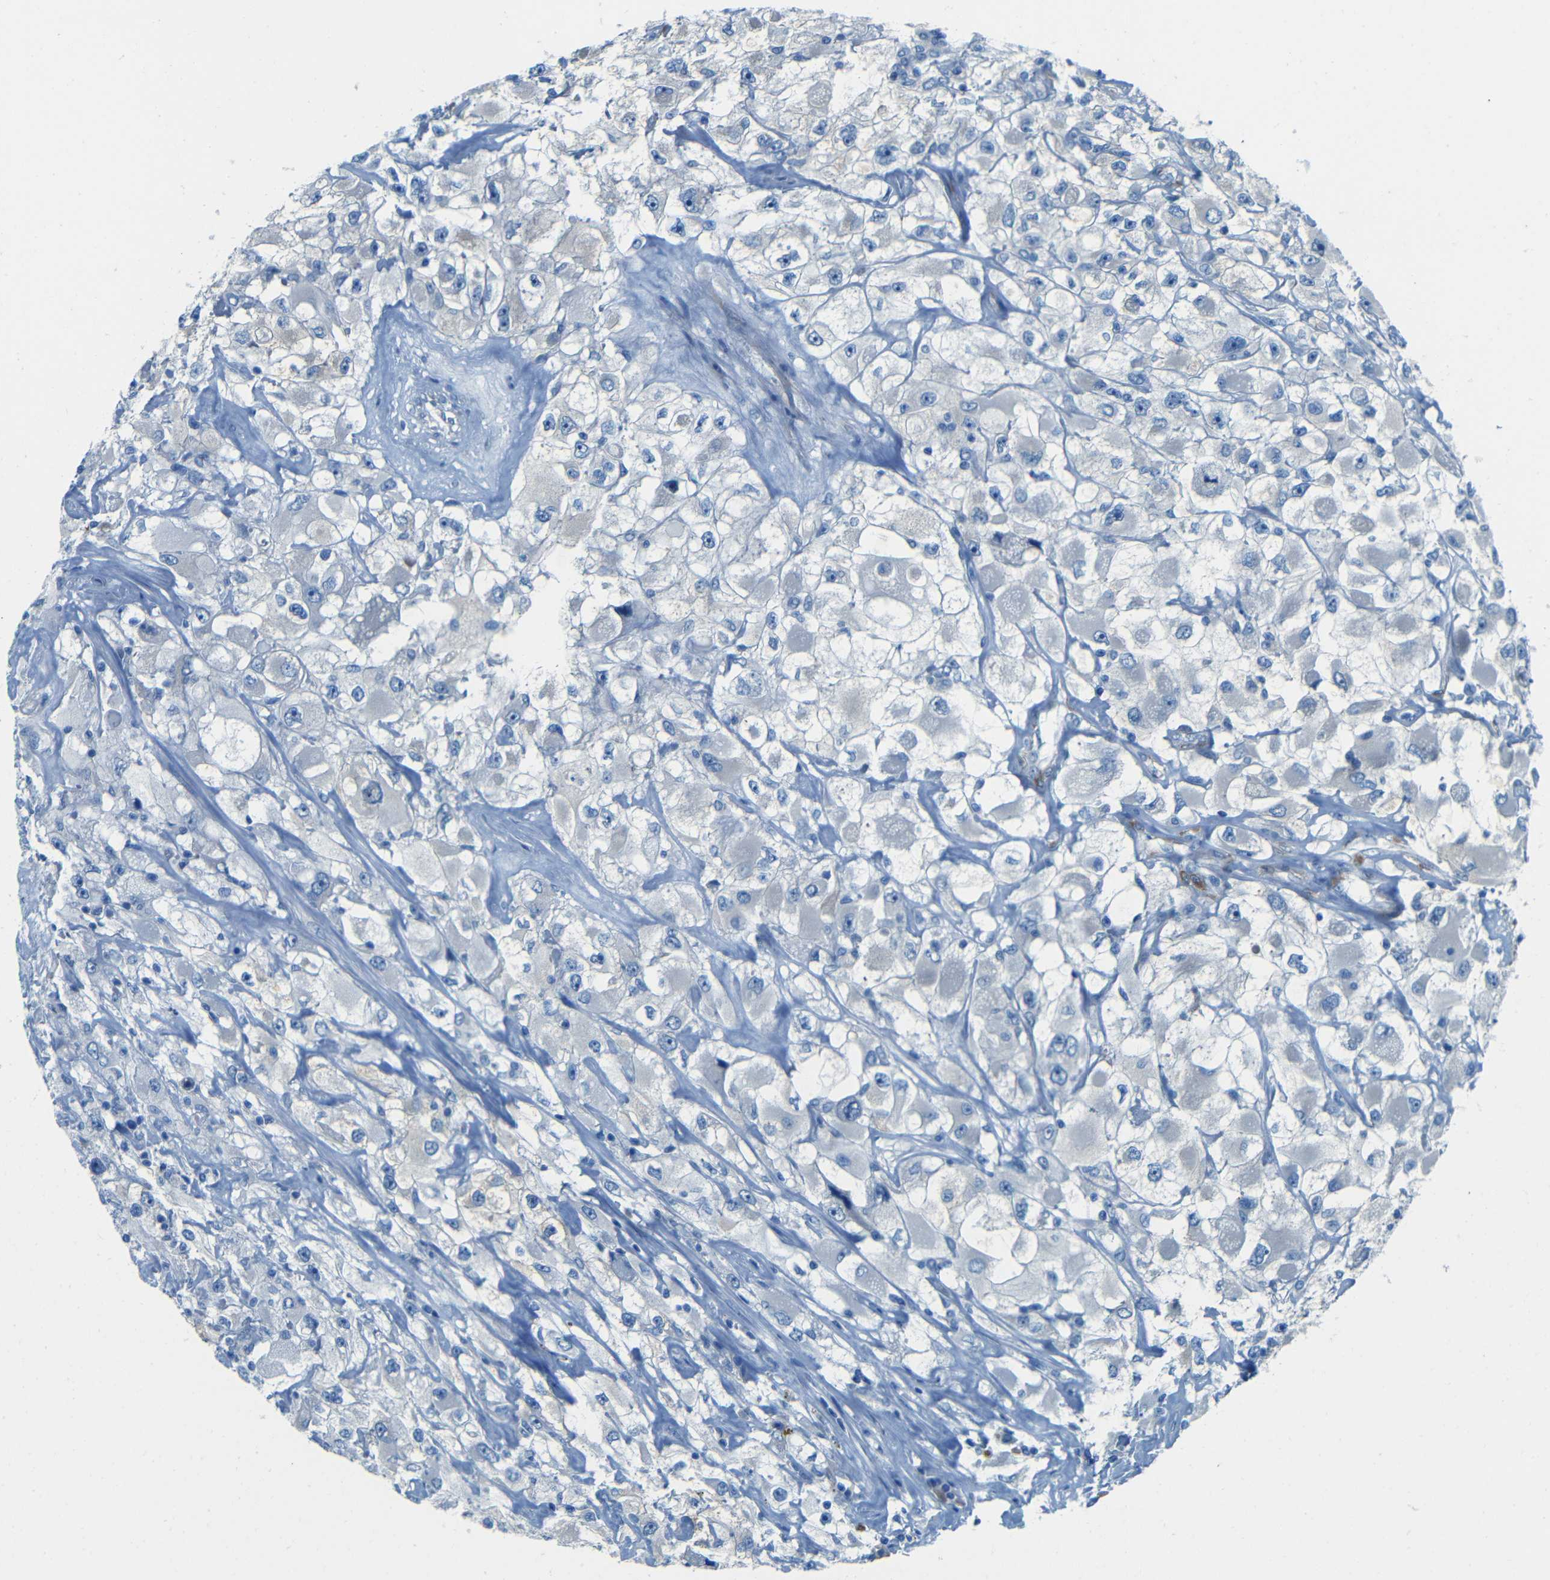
{"staining": {"intensity": "negative", "quantity": "none", "location": "none"}, "tissue": "renal cancer", "cell_type": "Tumor cells", "image_type": "cancer", "snomed": [{"axis": "morphology", "description": "Adenocarcinoma, NOS"}, {"axis": "topography", "description": "Kidney"}], "caption": "DAB (3,3'-diaminobenzidine) immunohistochemical staining of adenocarcinoma (renal) demonstrates no significant expression in tumor cells.", "gene": "MAP2", "patient": {"sex": "female", "age": 52}}